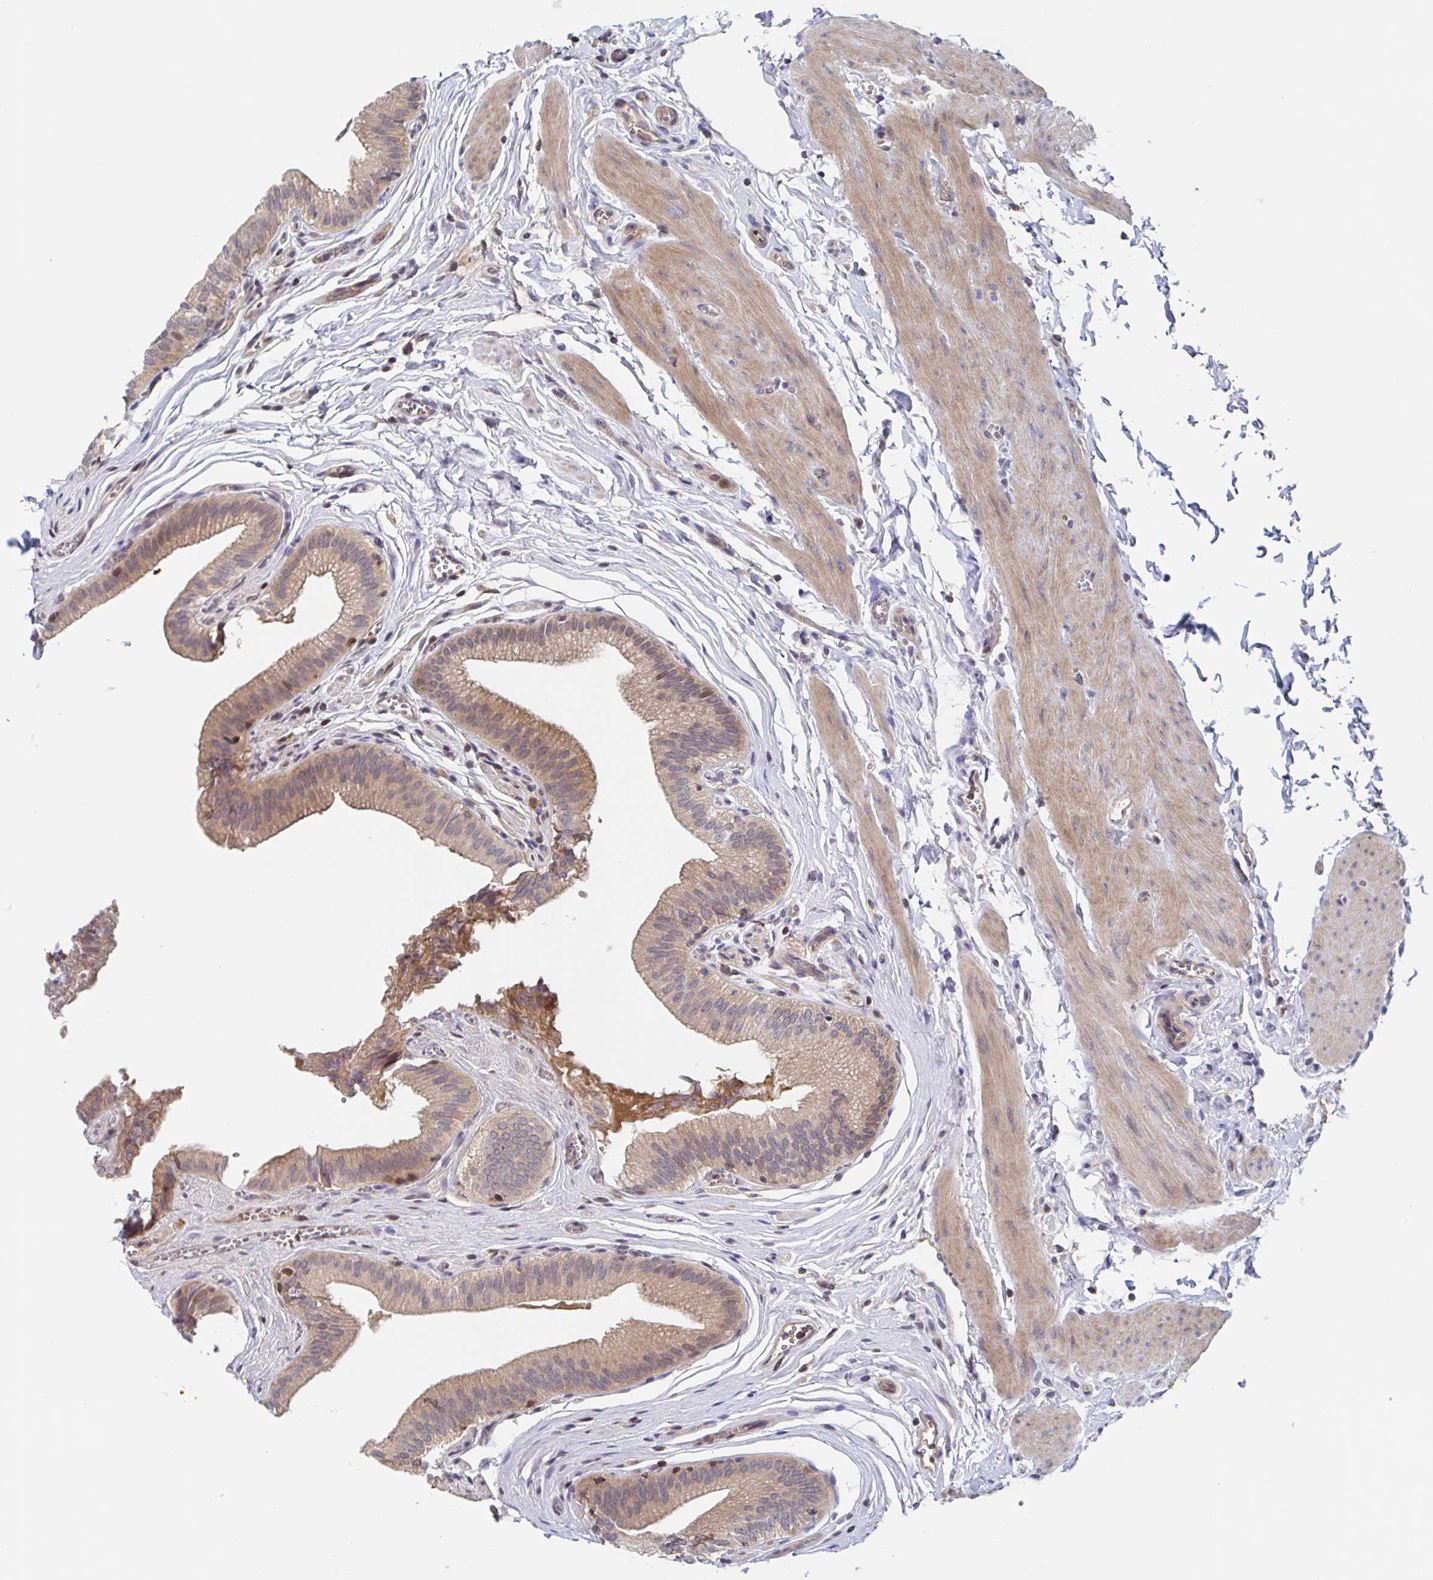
{"staining": {"intensity": "moderate", "quantity": ">75%", "location": "cytoplasmic/membranous"}, "tissue": "gallbladder", "cell_type": "Glandular cells", "image_type": "normal", "snomed": [{"axis": "morphology", "description": "Normal tissue, NOS"}, {"axis": "topography", "description": "Gallbladder"}, {"axis": "topography", "description": "Peripheral nerve tissue"}], "caption": "Immunohistochemical staining of normal gallbladder demonstrates moderate cytoplasmic/membranous protein staining in approximately >75% of glandular cells. Immunohistochemistry (ihc) stains the protein of interest in brown and the nuclei are stained blue.", "gene": "DHRS12", "patient": {"sex": "male", "age": 17}}